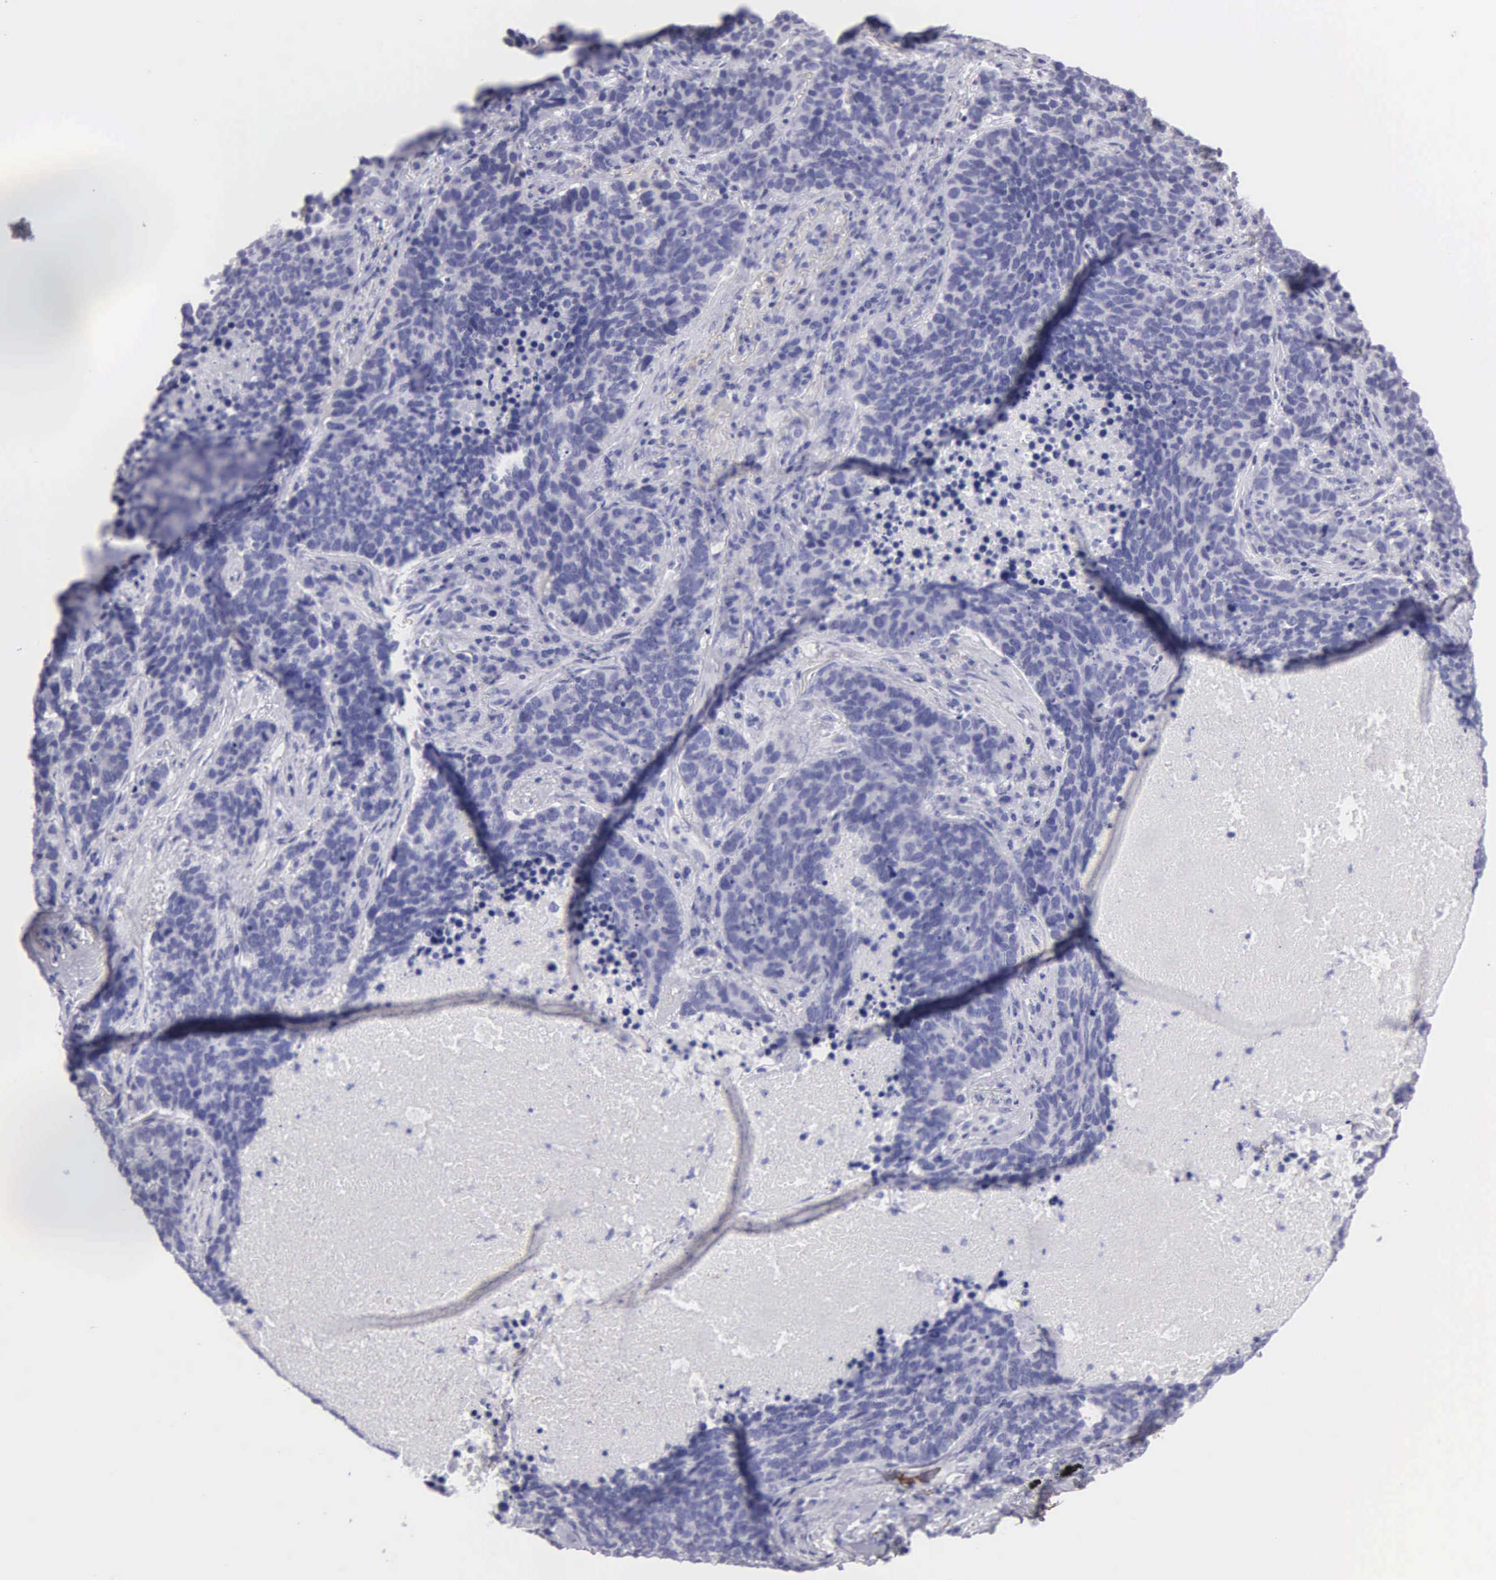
{"staining": {"intensity": "negative", "quantity": "none", "location": "none"}, "tissue": "lung cancer", "cell_type": "Tumor cells", "image_type": "cancer", "snomed": [{"axis": "morphology", "description": "Neoplasm, malignant, NOS"}, {"axis": "topography", "description": "Lung"}], "caption": "An immunohistochemistry photomicrograph of lung neoplasm (malignant) is shown. There is no staining in tumor cells of lung neoplasm (malignant). Brightfield microscopy of IHC stained with DAB (3,3'-diaminobenzidine) (brown) and hematoxylin (blue), captured at high magnification.", "gene": "FBLN5", "patient": {"sex": "female", "age": 75}}